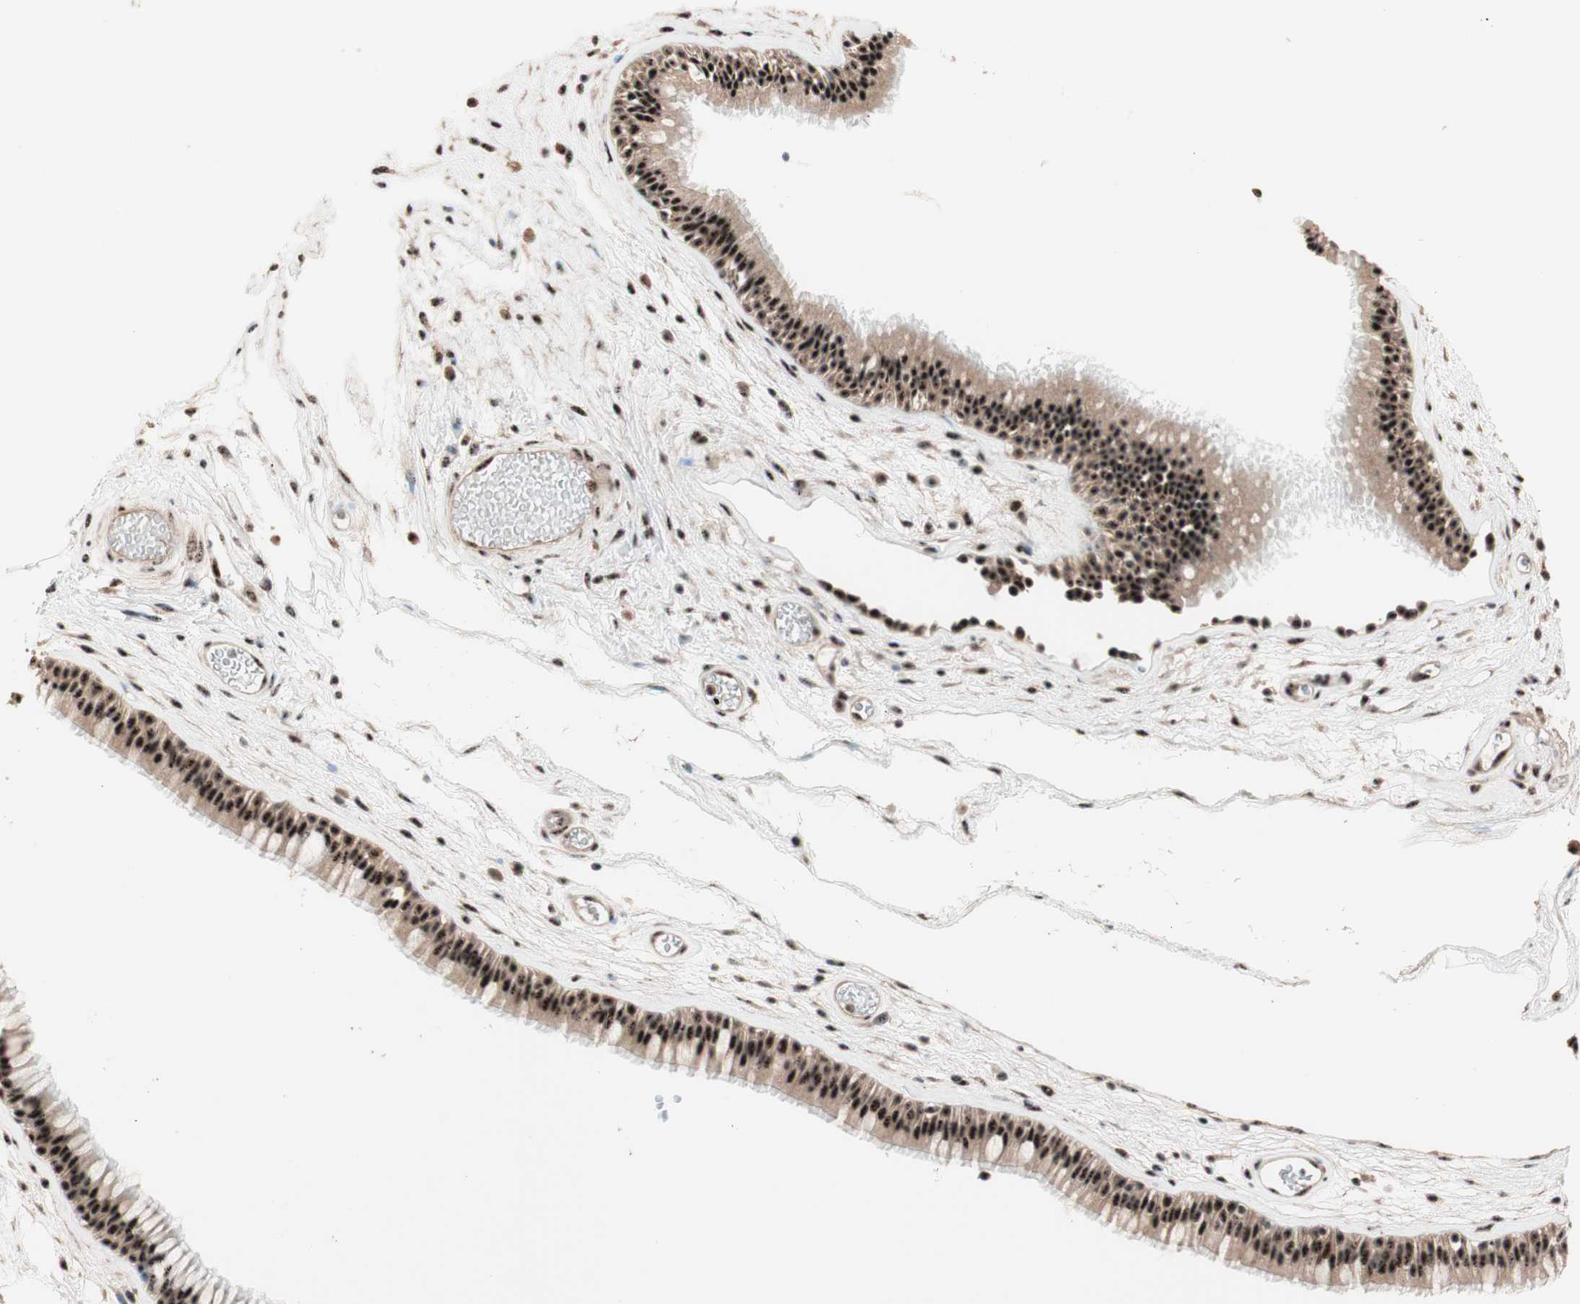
{"staining": {"intensity": "strong", "quantity": ">75%", "location": "nuclear"}, "tissue": "nasopharynx", "cell_type": "Respiratory epithelial cells", "image_type": "normal", "snomed": [{"axis": "morphology", "description": "Normal tissue, NOS"}, {"axis": "morphology", "description": "Inflammation, NOS"}, {"axis": "topography", "description": "Nasopharynx"}], "caption": "About >75% of respiratory epithelial cells in benign nasopharynx display strong nuclear protein expression as visualized by brown immunohistochemical staining.", "gene": "NR5A2", "patient": {"sex": "male", "age": 48}}